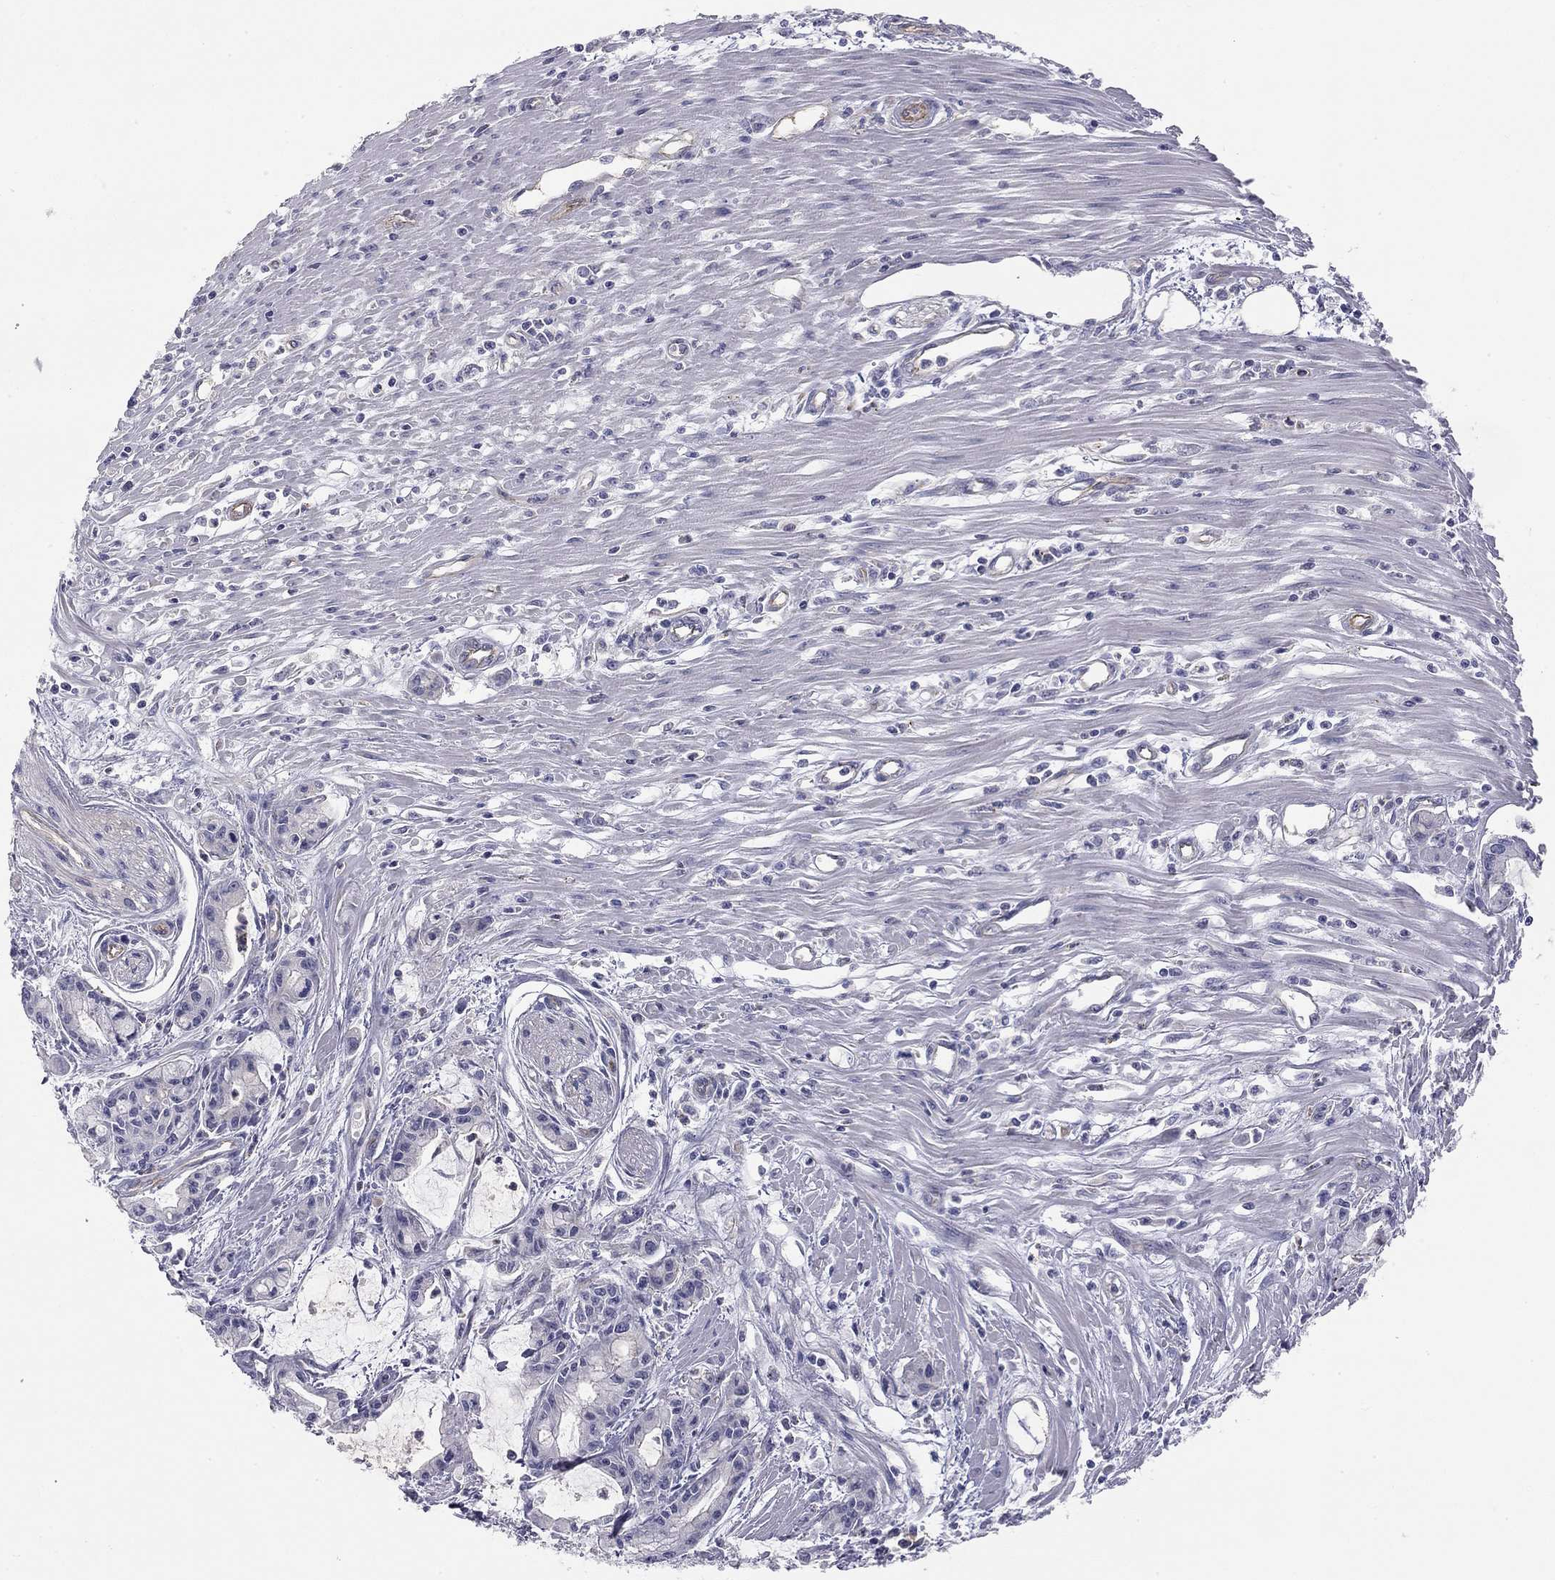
{"staining": {"intensity": "negative", "quantity": "none", "location": "none"}, "tissue": "pancreatic cancer", "cell_type": "Tumor cells", "image_type": "cancer", "snomed": [{"axis": "morphology", "description": "Adenocarcinoma, NOS"}, {"axis": "topography", "description": "Pancreas"}], "caption": "Pancreatic adenocarcinoma stained for a protein using IHC reveals no positivity tumor cells.", "gene": "GPRC5B", "patient": {"sex": "male", "age": 48}}